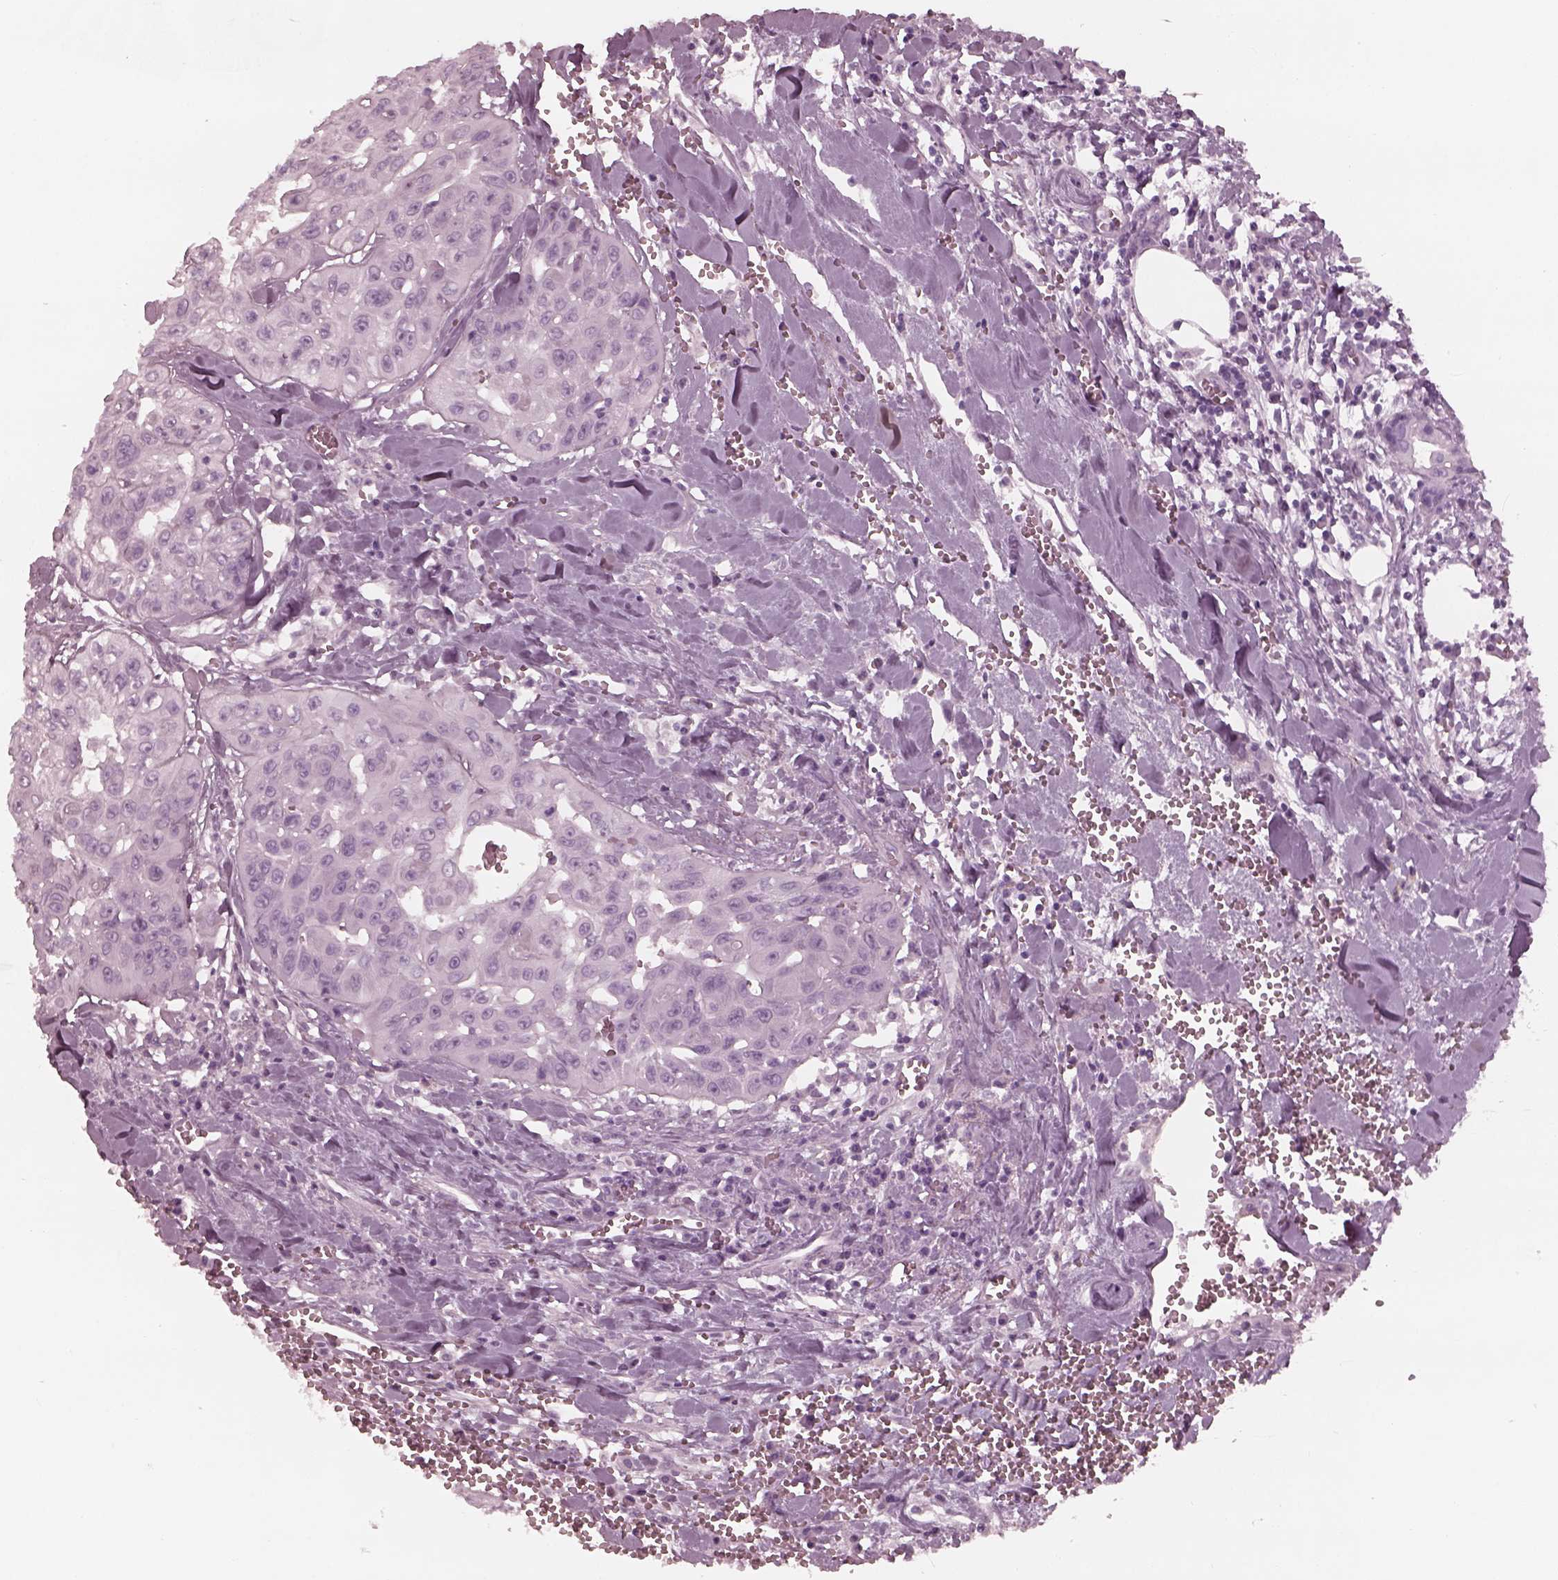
{"staining": {"intensity": "negative", "quantity": "none", "location": "none"}, "tissue": "head and neck cancer", "cell_type": "Tumor cells", "image_type": "cancer", "snomed": [{"axis": "morphology", "description": "Adenocarcinoma, NOS"}, {"axis": "topography", "description": "Head-Neck"}], "caption": "The histopathology image displays no significant expression in tumor cells of head and neck cancer. (DAB (3,3'-diaminobenzidine) IHC, high magnification).", "gene": "FABP9", "patient": {"sex": "male", "age": 73}}